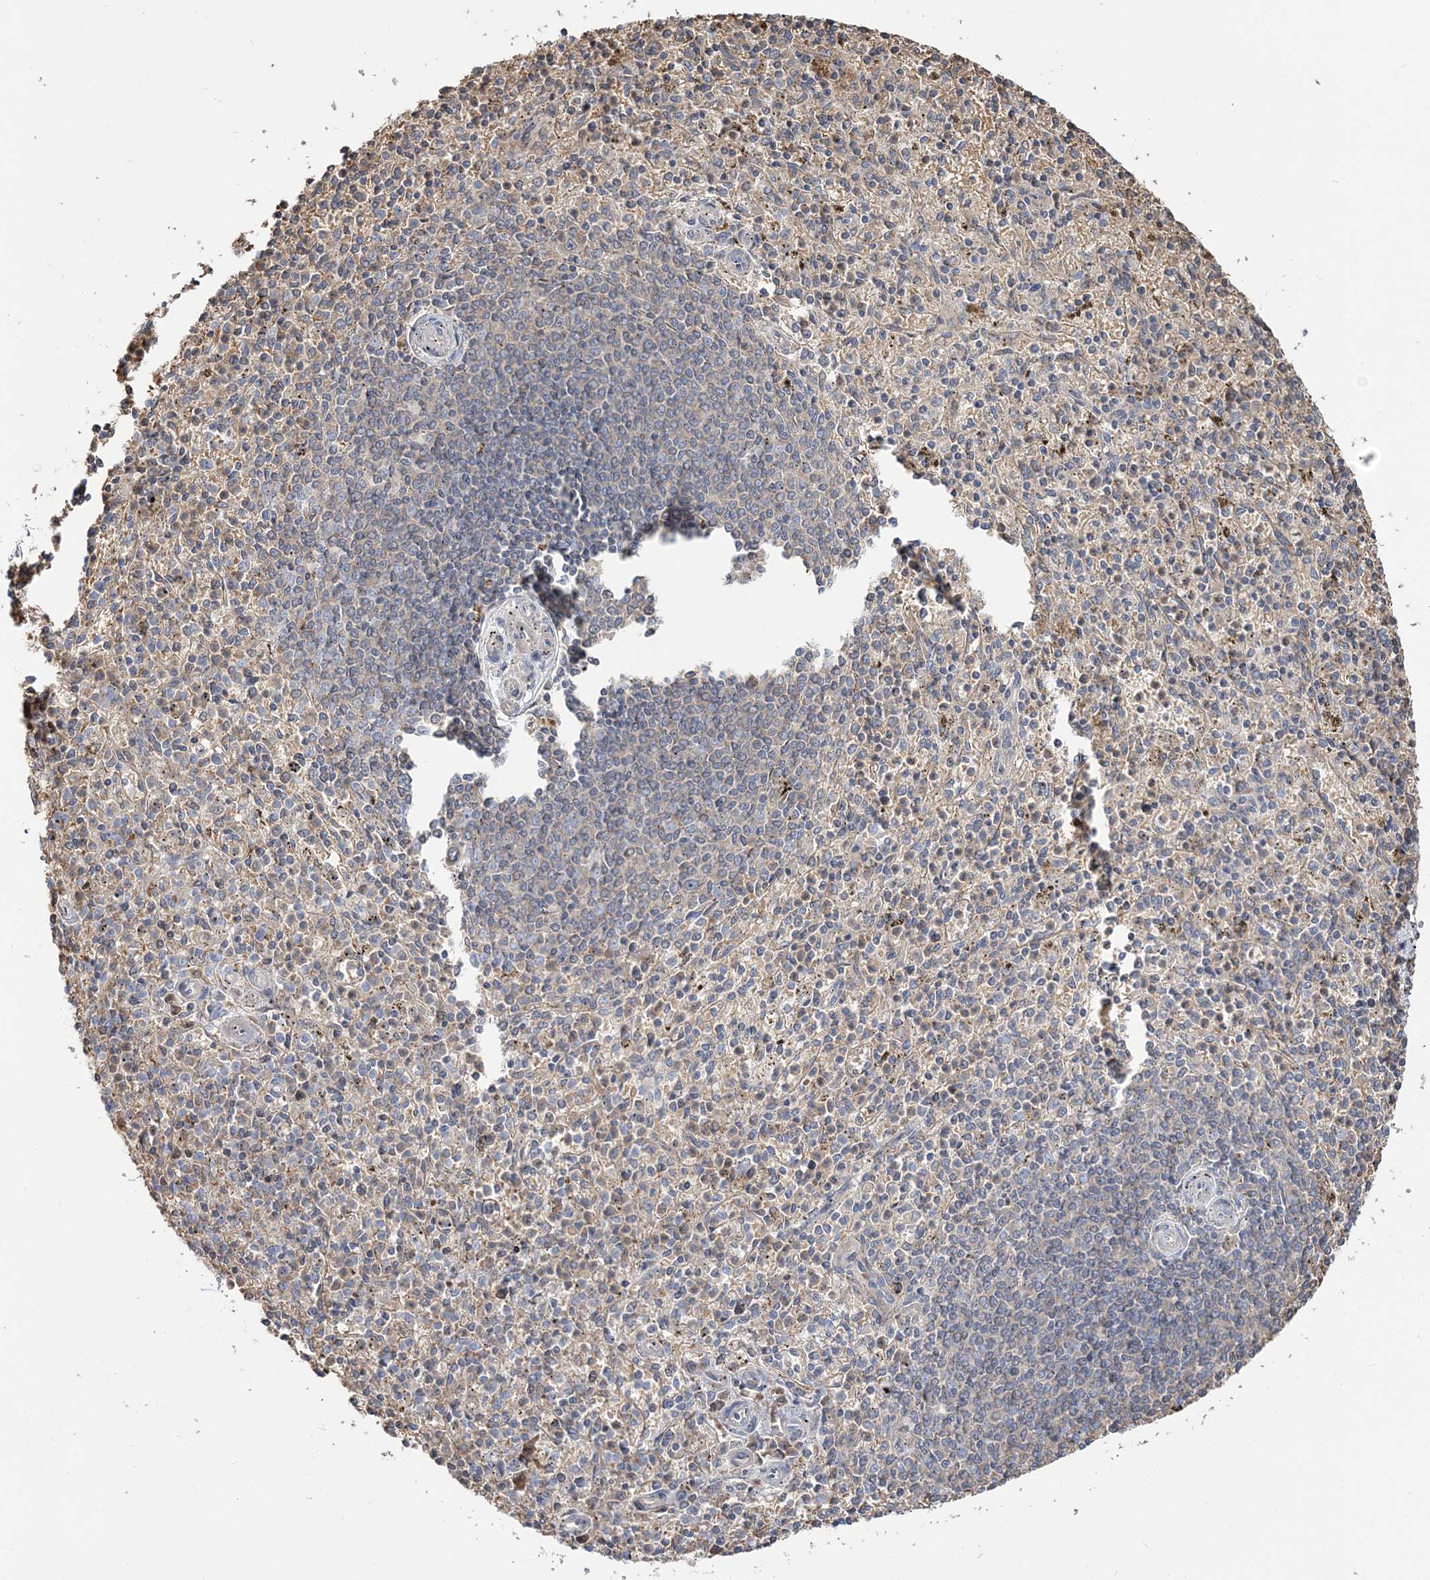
{"staining": {"intensity": "moderate", "quantity": "<25%", "location": "cytoplasmic/membranous"}, "tissue": "spleen", "cell_type": "Cells in red pulp", "image_type": "normal", "snomed": [{"axis": "morphology", "description": "Normal tissue, NOS"}, {"axis": "topography", "description": "Spleen"}], "caption": "Immunohistochemistry (DAB (3,3'-diaminobenzidine)) staining of normal spleen demonstrates moderate cytoplasmic/membranous protein staining in approximately <25% of cells in red pulp. (DAB IHC, brown staining for protein, blue staining for nuclei).", "gene": "ATP11B", "patient": {"sex": "male", "age": 72}}